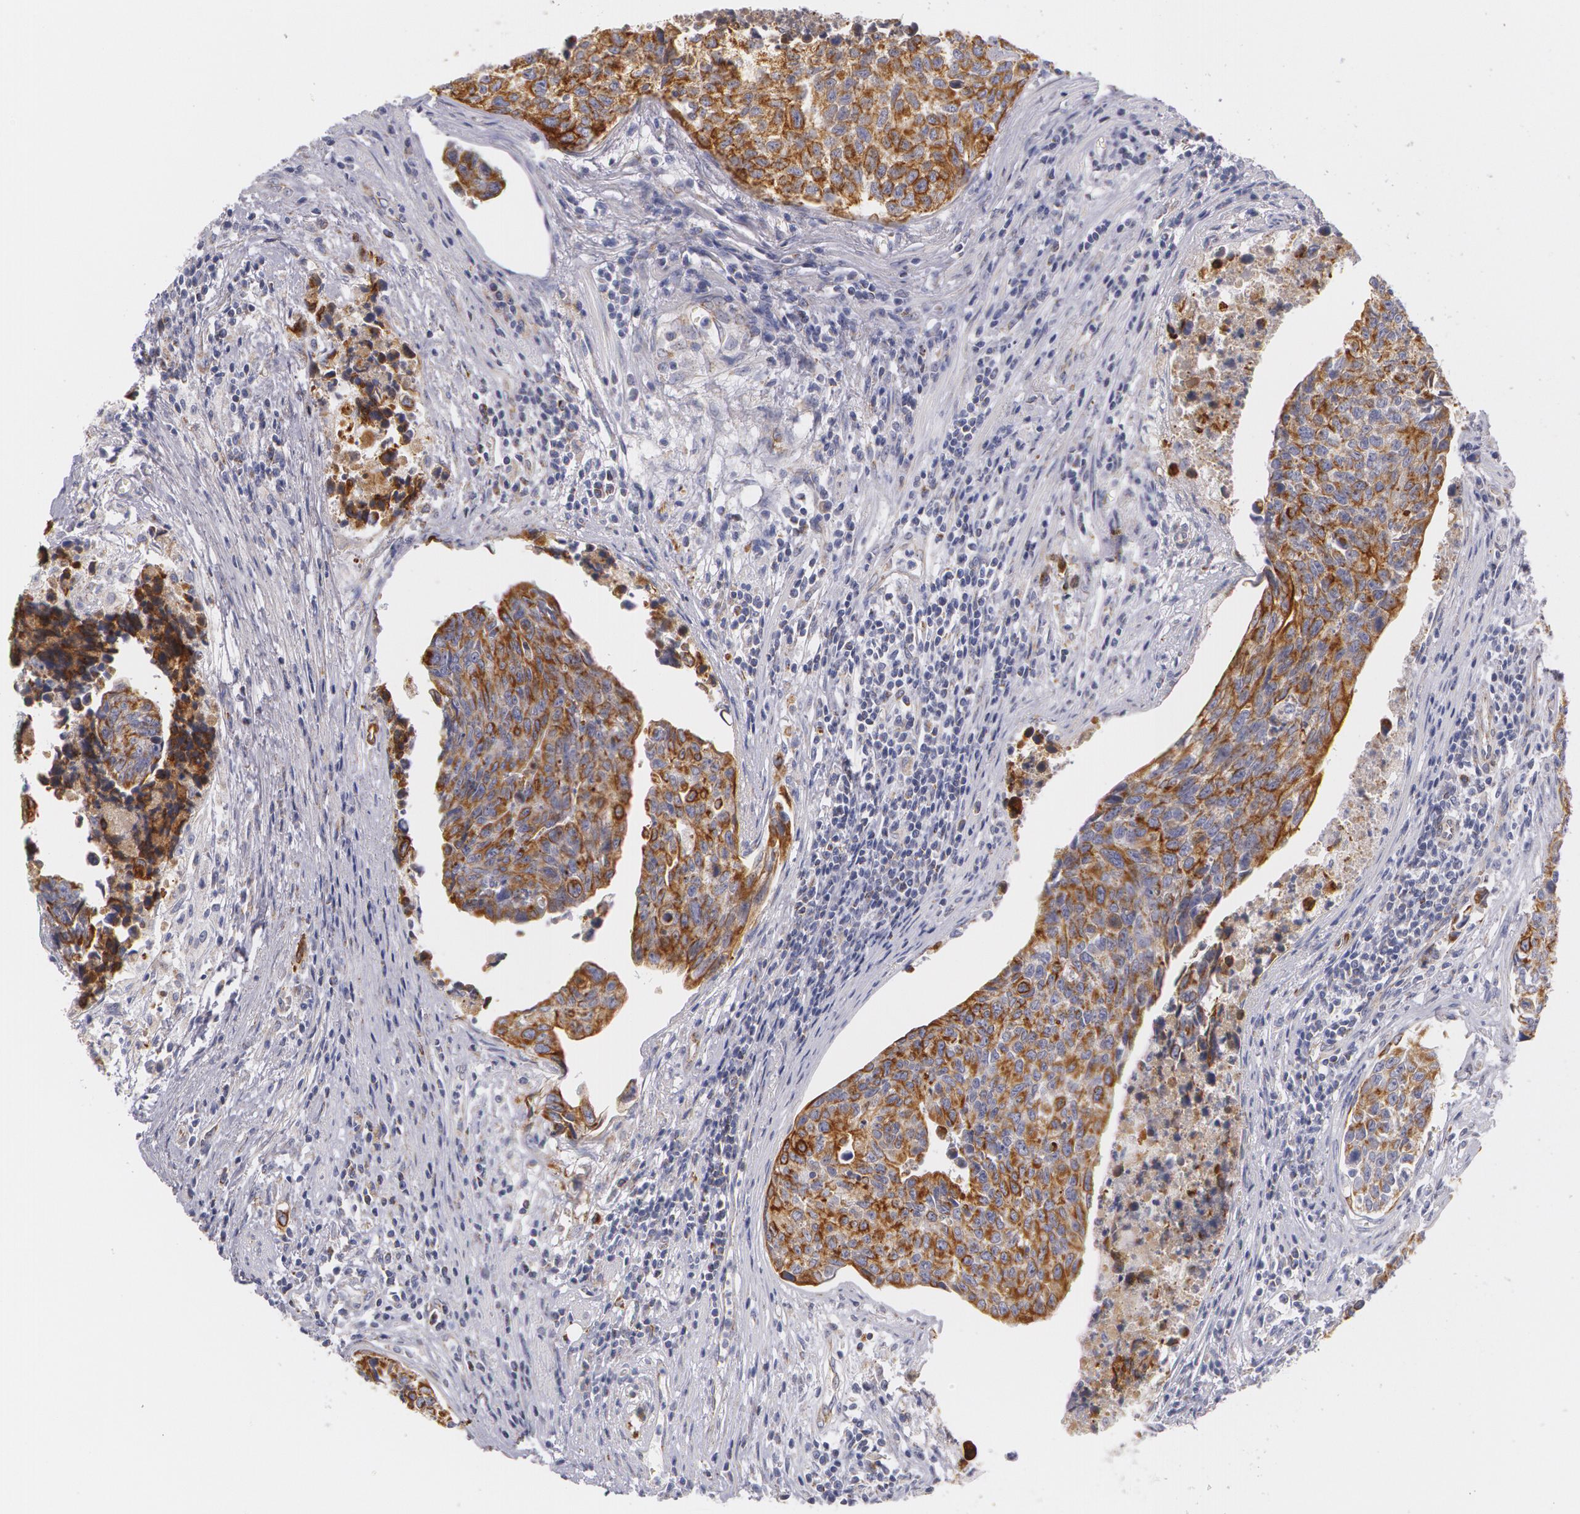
{"staining": {"intensity": "strong", "quantity": ">75%", "location": "cytoplasmic/membranous"}, "tissue": "urothelial cancer", "cell_type": "Tumor cells", "image_type": "cancer", "snomed": [{"axis": "morphology", "description": "Urothelial carcinoma, High grade"}, {"axis": "topography", "description": "Urinary bladder"}], "caption": "Immunohistochemical staining of urothelial carcinoma (high-grade) displays strong cytoplasmic/membranous protein expression in about >75% of tumor cells.", "gene": "KRT18", "patient": {"sex": "male", "age": 81}}